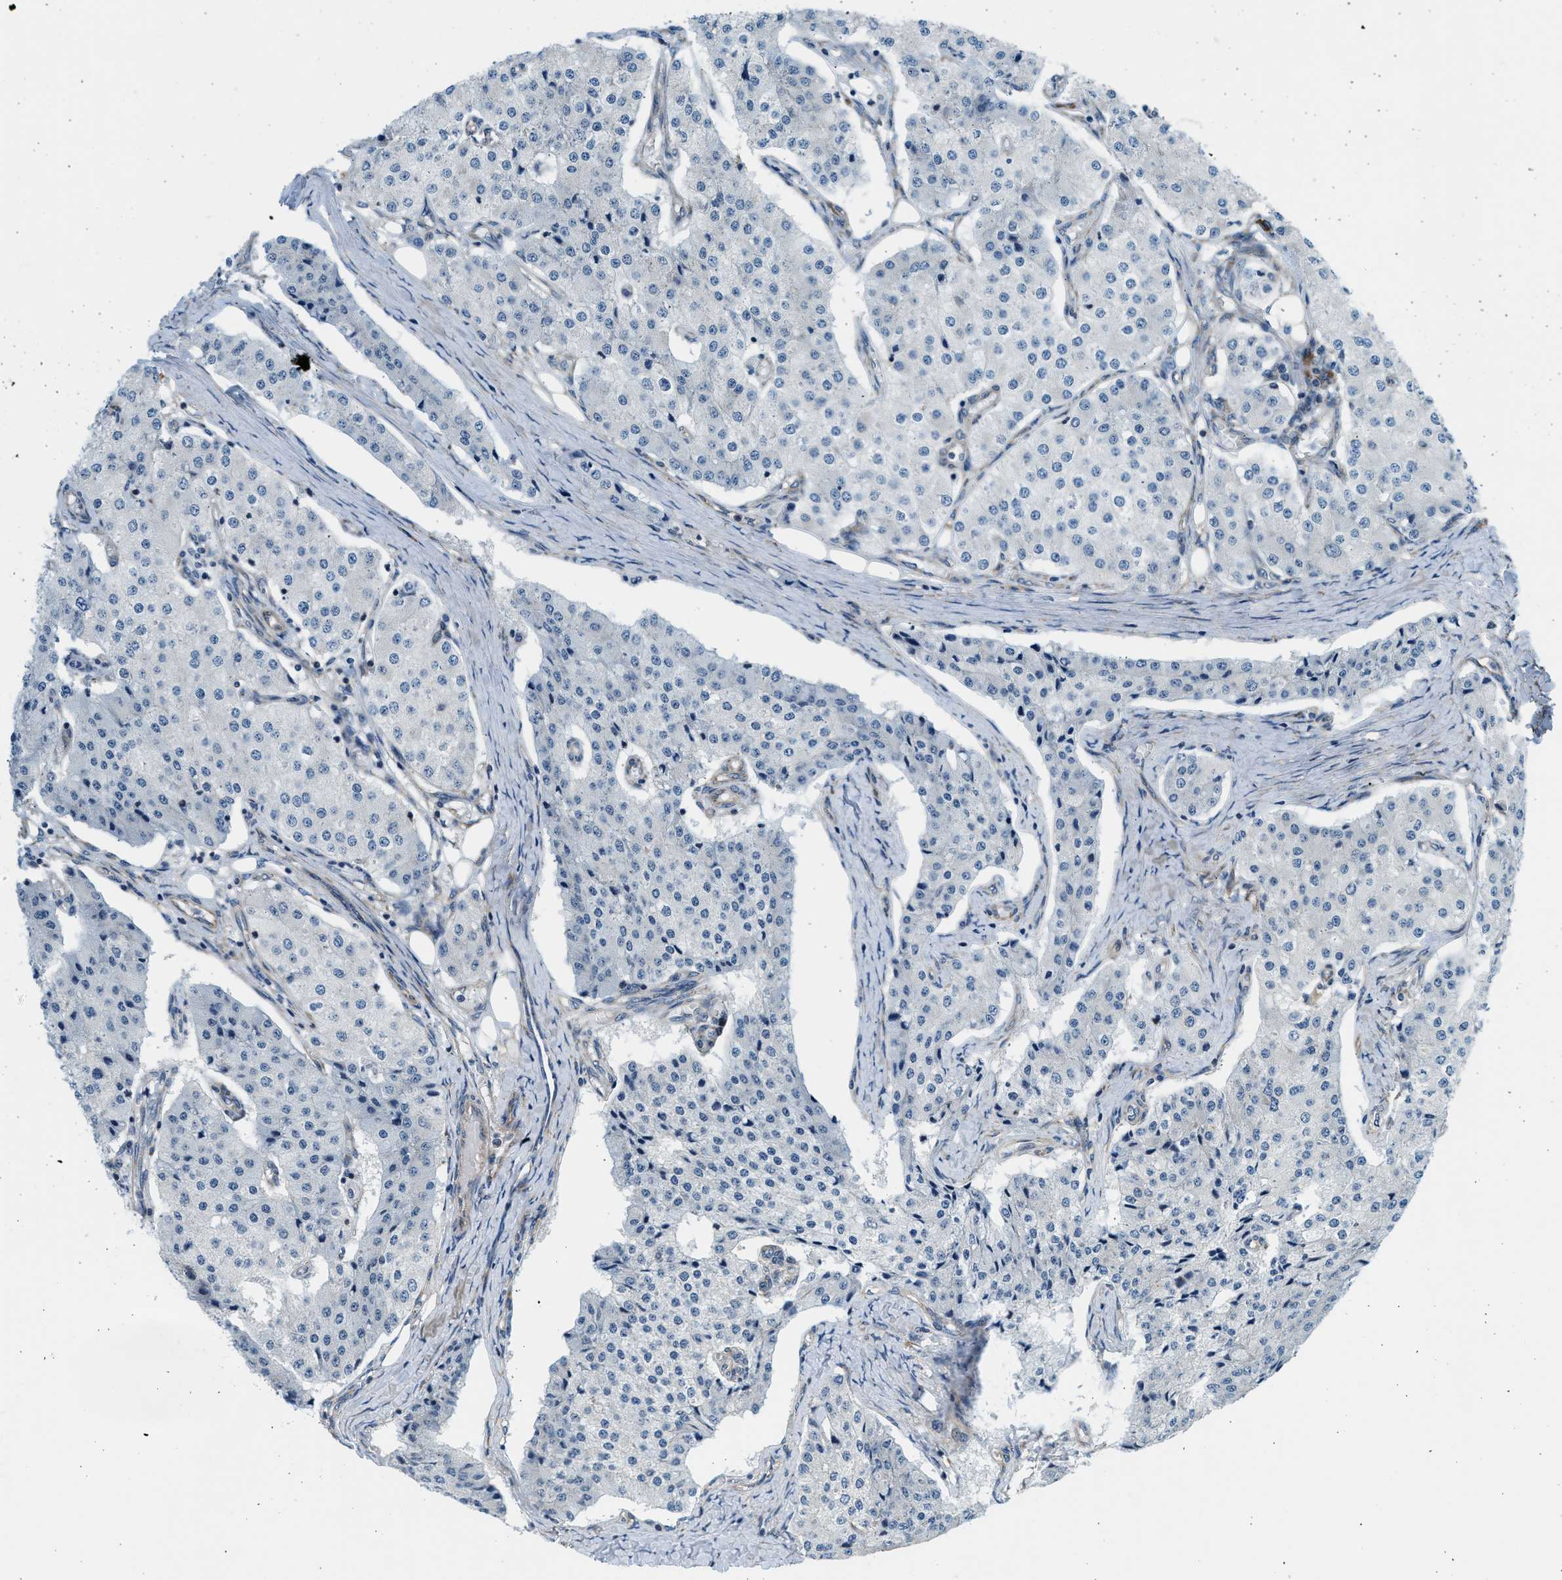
{"staining": {"intensity": "negative", "quantity": "none", "location": "none"}, "tissue": "carcinoid", "cell_type": "Tumor cells", "image_type": "cancer", "snomed": [{"axis": "morphology", "description": "Carcinoid, malignant, NOS"}, {"axis": "topography", "description": "Colon"}], "caption": "Malignant carcinoid stained for a protein using IHC reveals no staining tumor cells.", "gene": "CNTN6", "patient": {"sex": "female", "age": 52}}